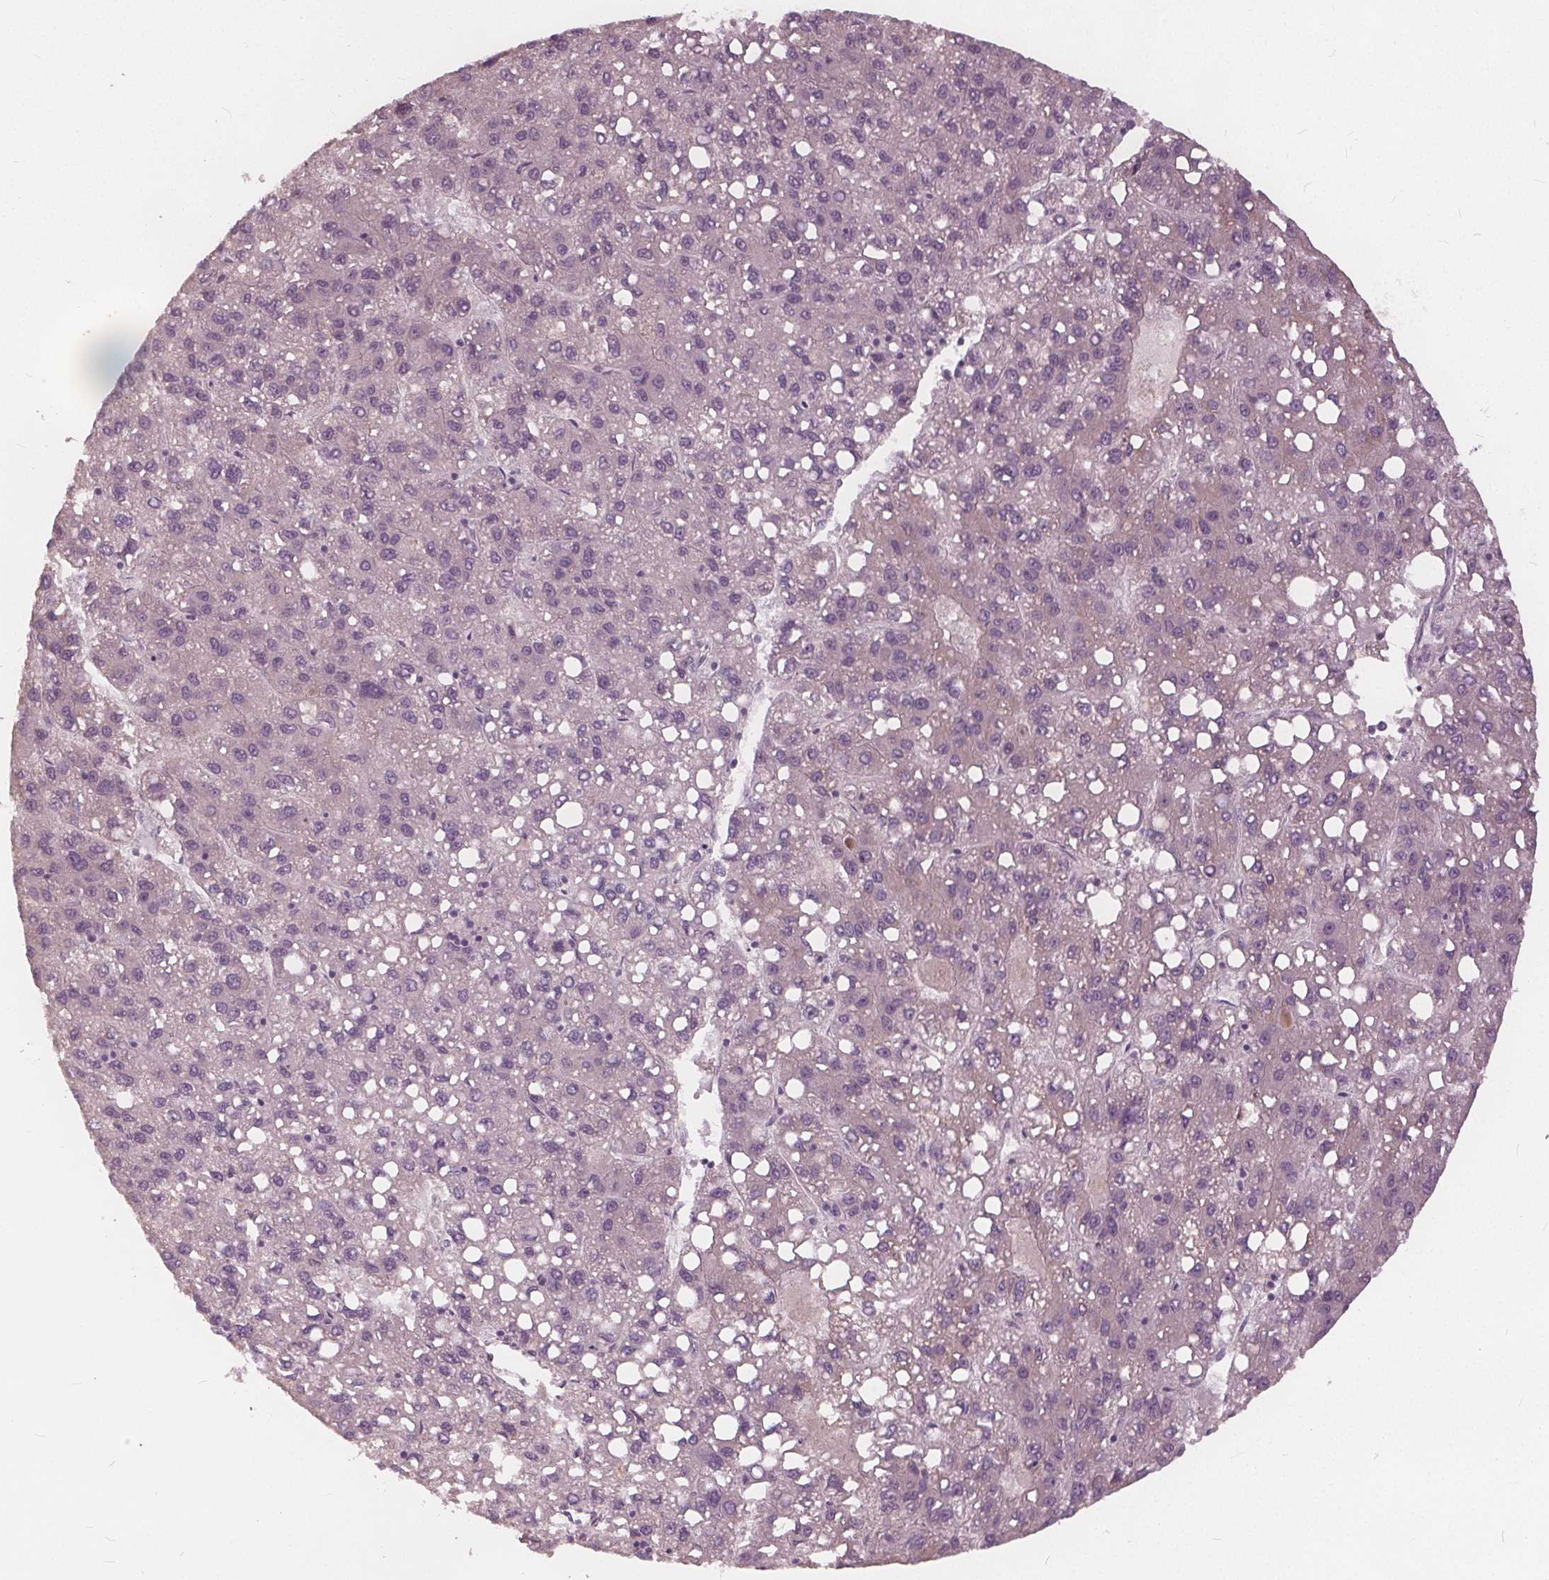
{"staining": {"intensity": "negative", "quantity": "none", "location": "none"}, "tissue": "liver cancer", "cell_type": "Tumor cells", "image_type": "cancer", "snomed": [{"axis": "morphology", "description": "Carcinoma, Hepatocellular, NOS"}, {"axis": "topography", "description": "Liver"}], "caption": "High power microscopy histopathology image of an immunohistochemistry (IHC) photomicrograph of hepatocellular carcinoma (liver), revealing no significant positivity in tumor cells.", "gene": "KLK13", "patient": {"sex": "female", "age": 82}}